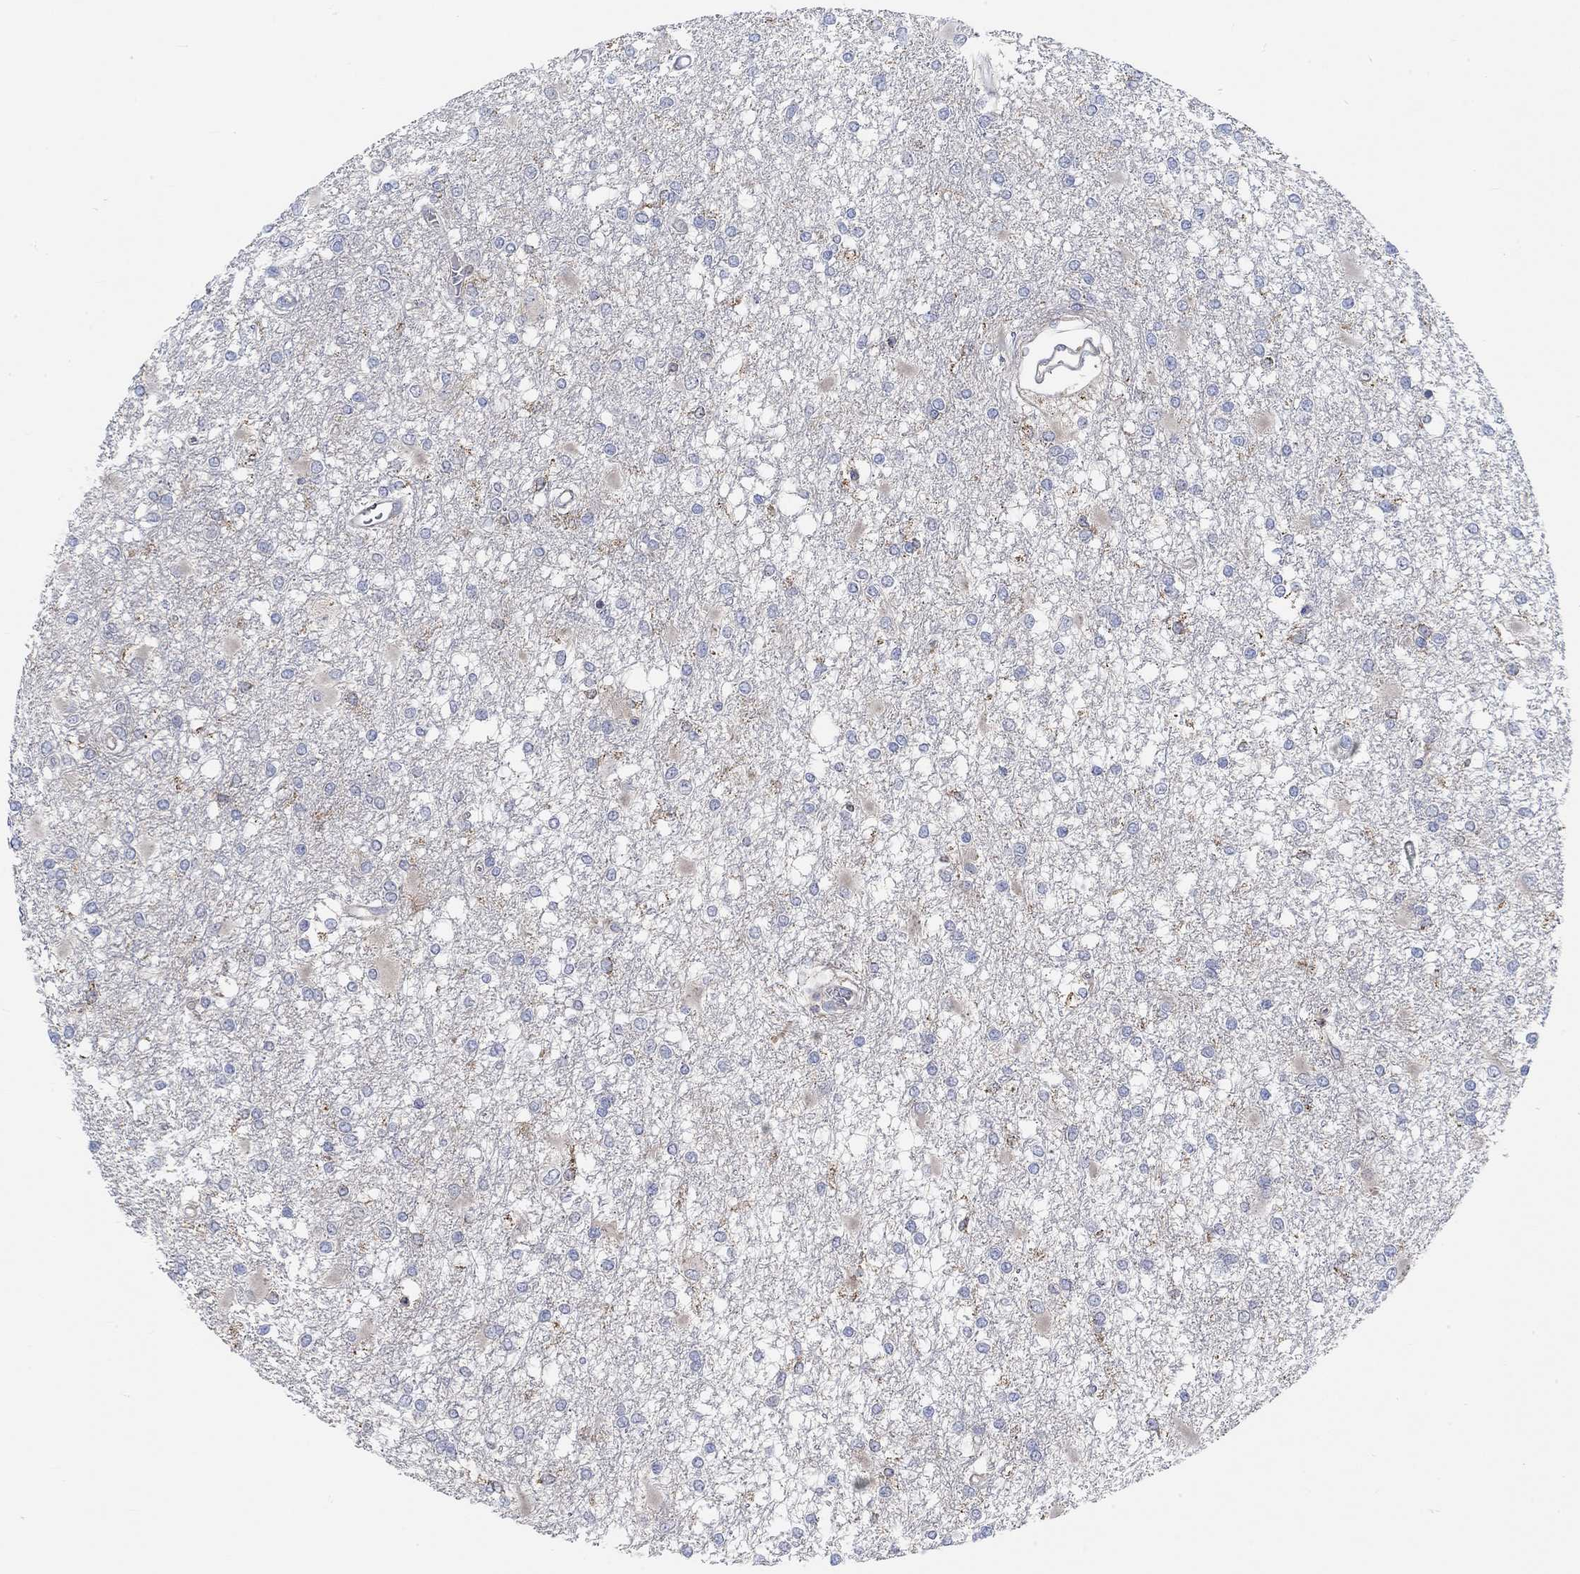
{"staining": {"intensity": "negative", "quantity": "none", "location": "none"}, "tissue": "glioma", "cell_type": "Tumor cells", "image_type": "cancer", "snomed": [{"axis": "morphology", "description": "Glioma, malignant, High grade"}, {"axis": "topography", "description": "Cerebral cortex"}], "caption": "The image shows no significant staining in tumor cells of glioma.", "gene": "PMFBP1", "patient": {"sex": "male", "age": 79}}